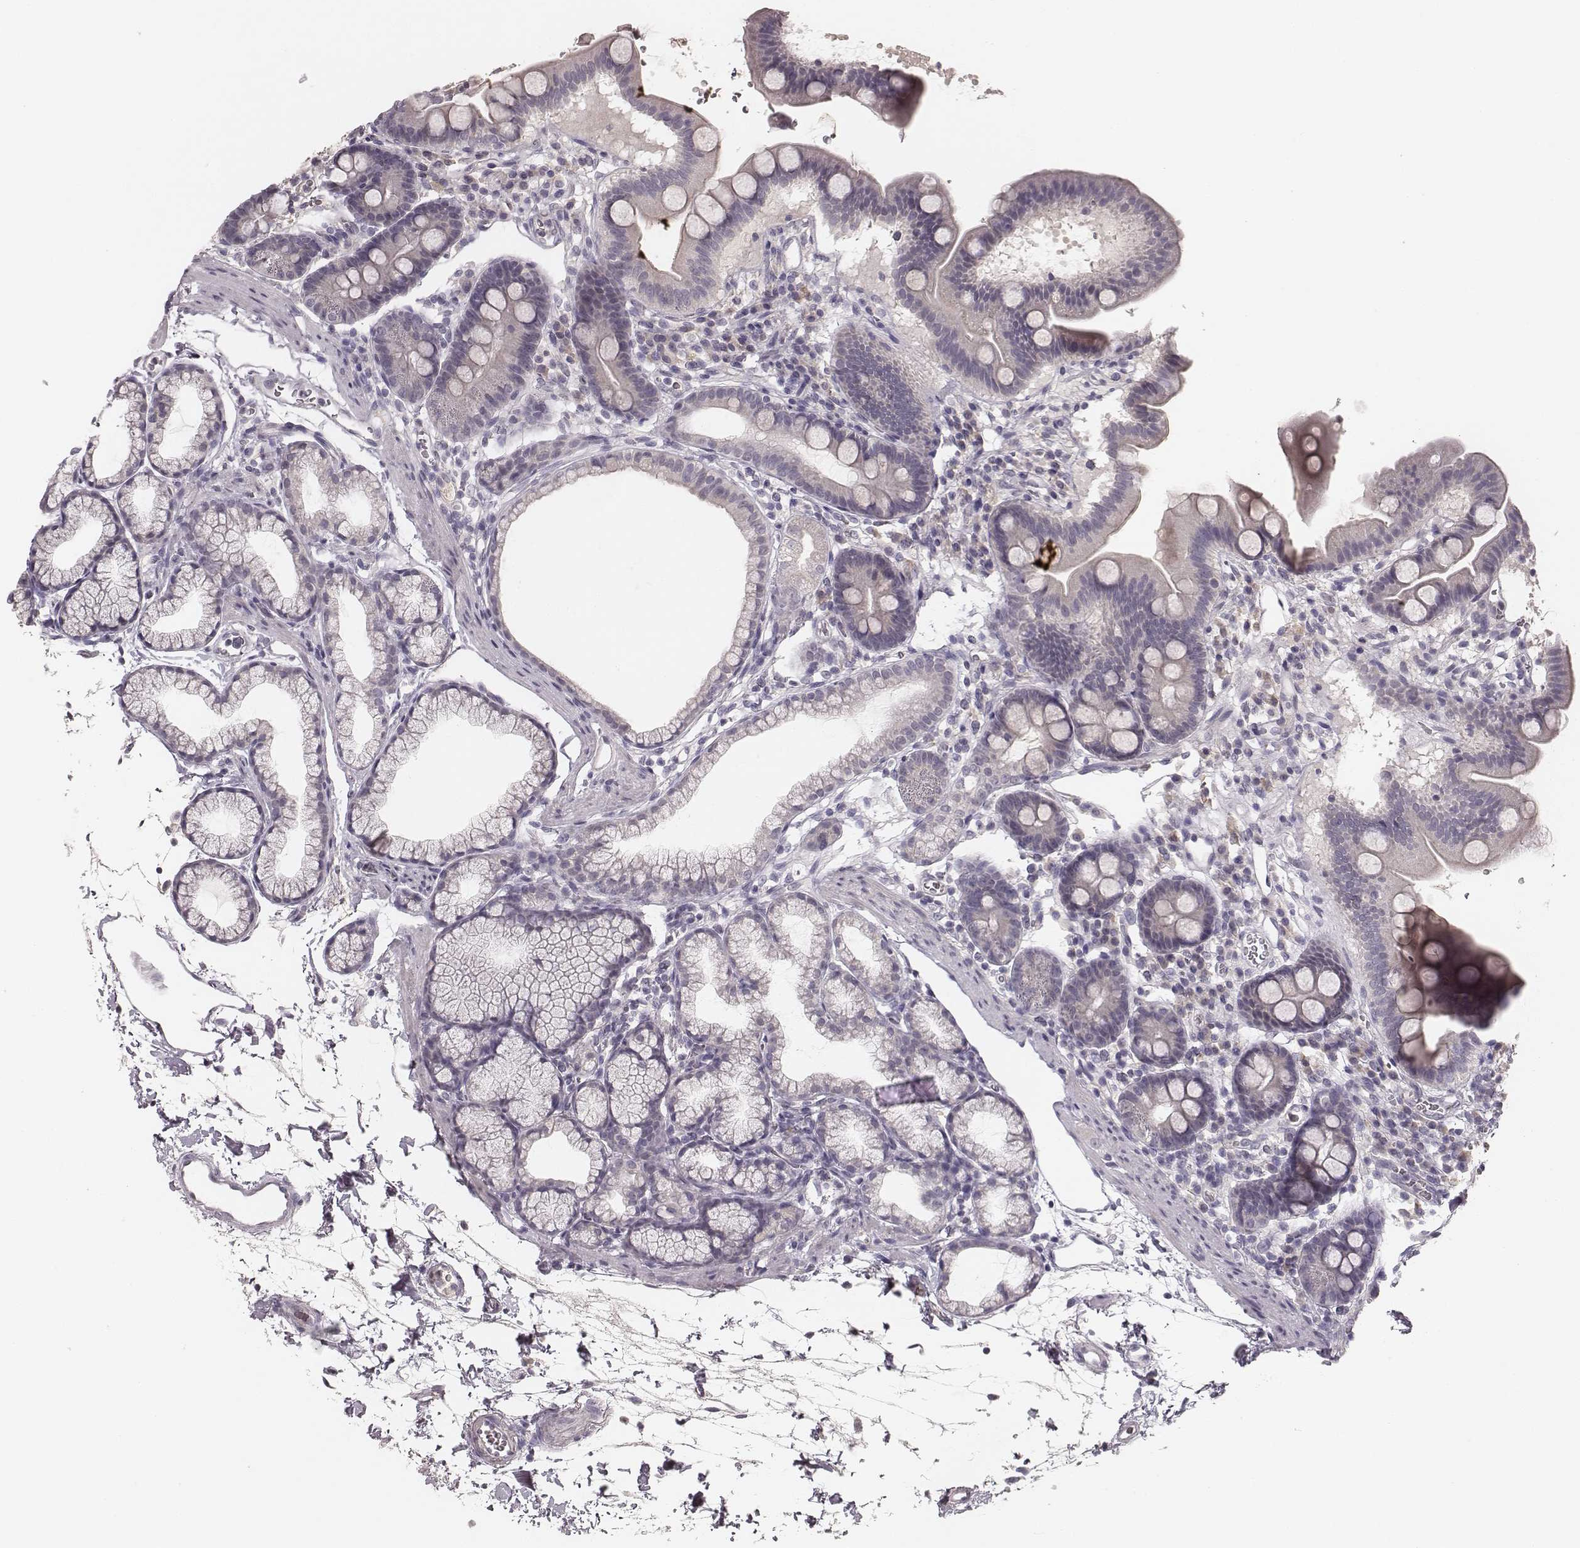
{"staining": {"intensity": "negative", "quantity": "none", "location": "none"}, "tissue": "duodenum", "cell_type": "Glandular cells", "image_type": "normal", "snomed": [{"axis": "morphology", "description": "Normal tissue, NOS"}, {"axis": "topography", "description": "Duodenum"}], "caption": "An image of duodenum stained for a protein demonstrates no brown staining in glandular cells.", "gene": "LY6K", "patient": {"sex": "male", "age": 59}}